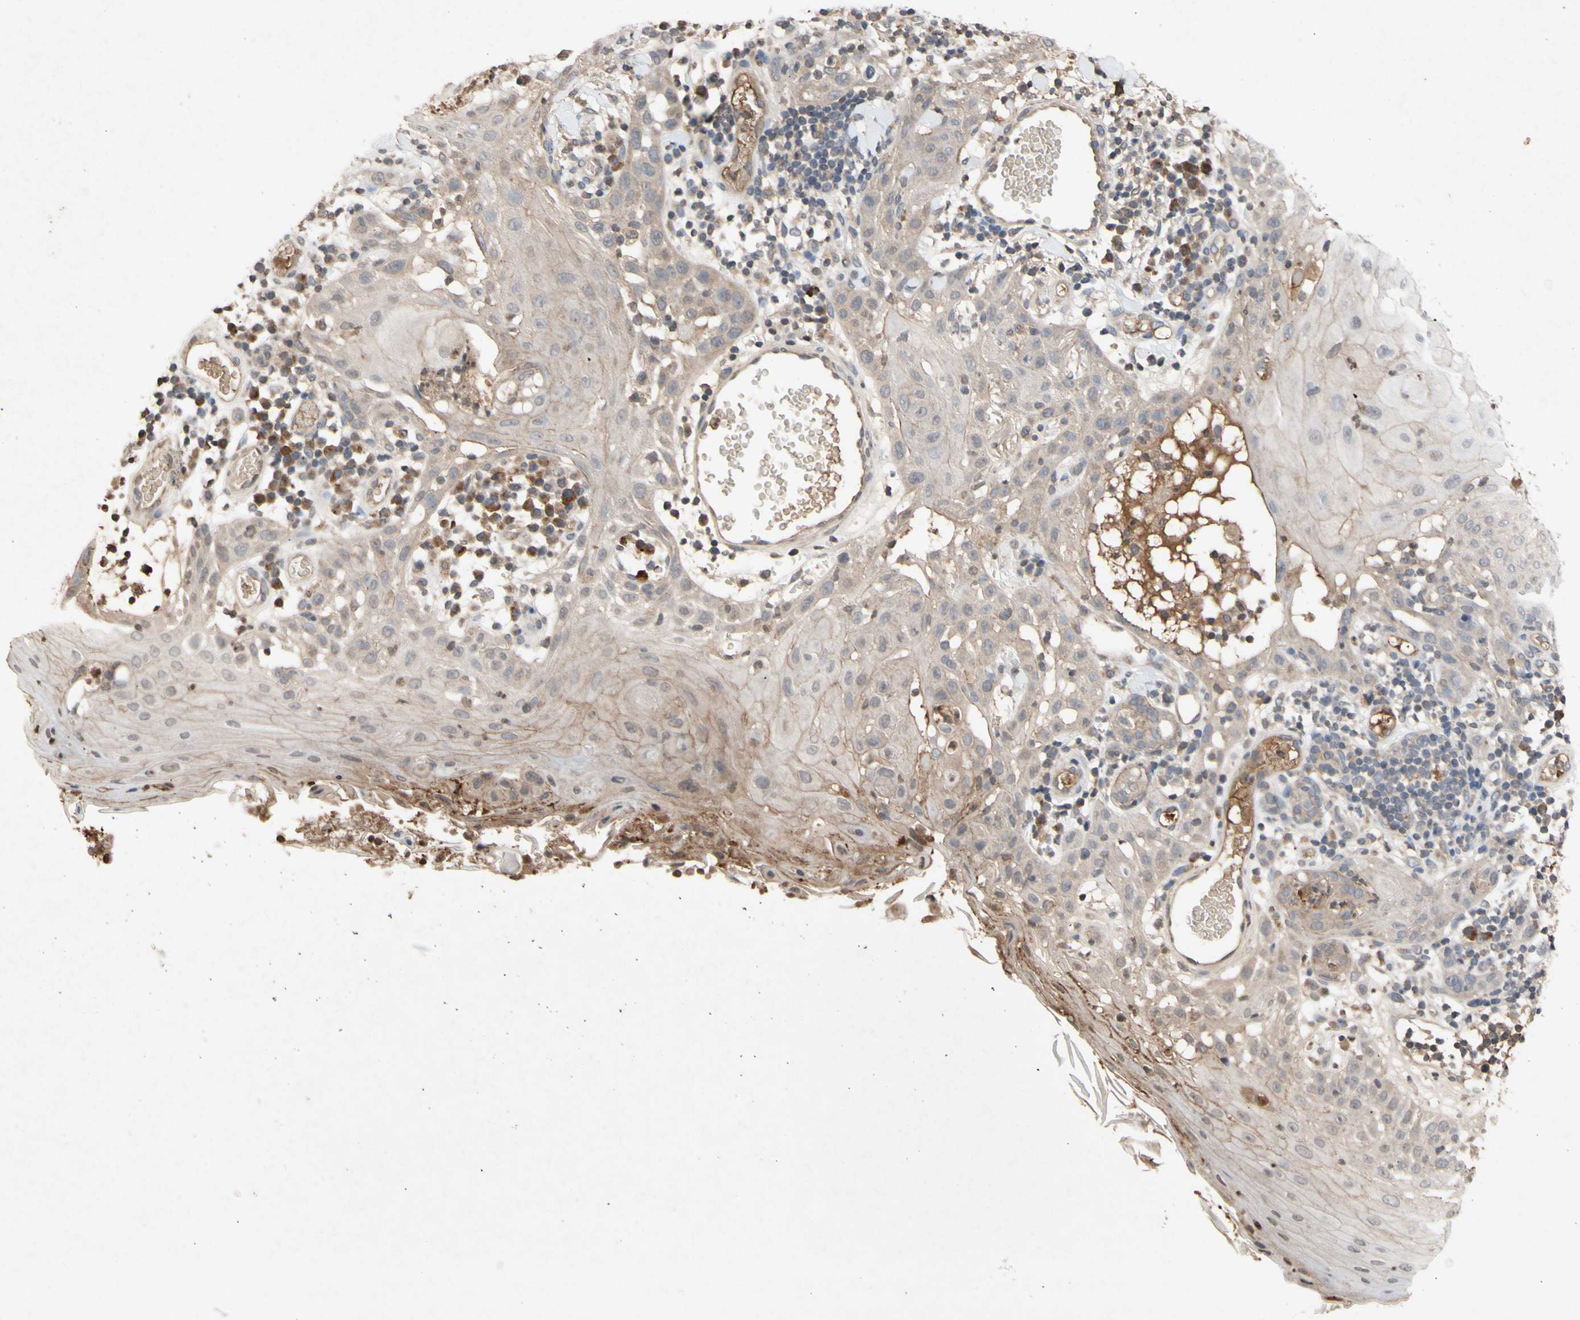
{"staining": {"intensity": "weak", "quantity": ">75%", "location": "cytoplasmic/membranous"}, "tissue": "skin cancer", "cell_type": "Tumor cells", "image_type": "cancer", "snomed": [{"axis": "morphology", "description": "Squamous cell carcinoma, NOS"}, {"axis": "topography", "description": "Skin"}], "caption": "Skin cancer (squamous cell carcinoma) stained for a protein (brown) shows weak cytoplasmic/membranous positive expression in about >75% of tumor cells.", "gene": "NECTIN3", "patient": {"sex": "male", "age": 24}}